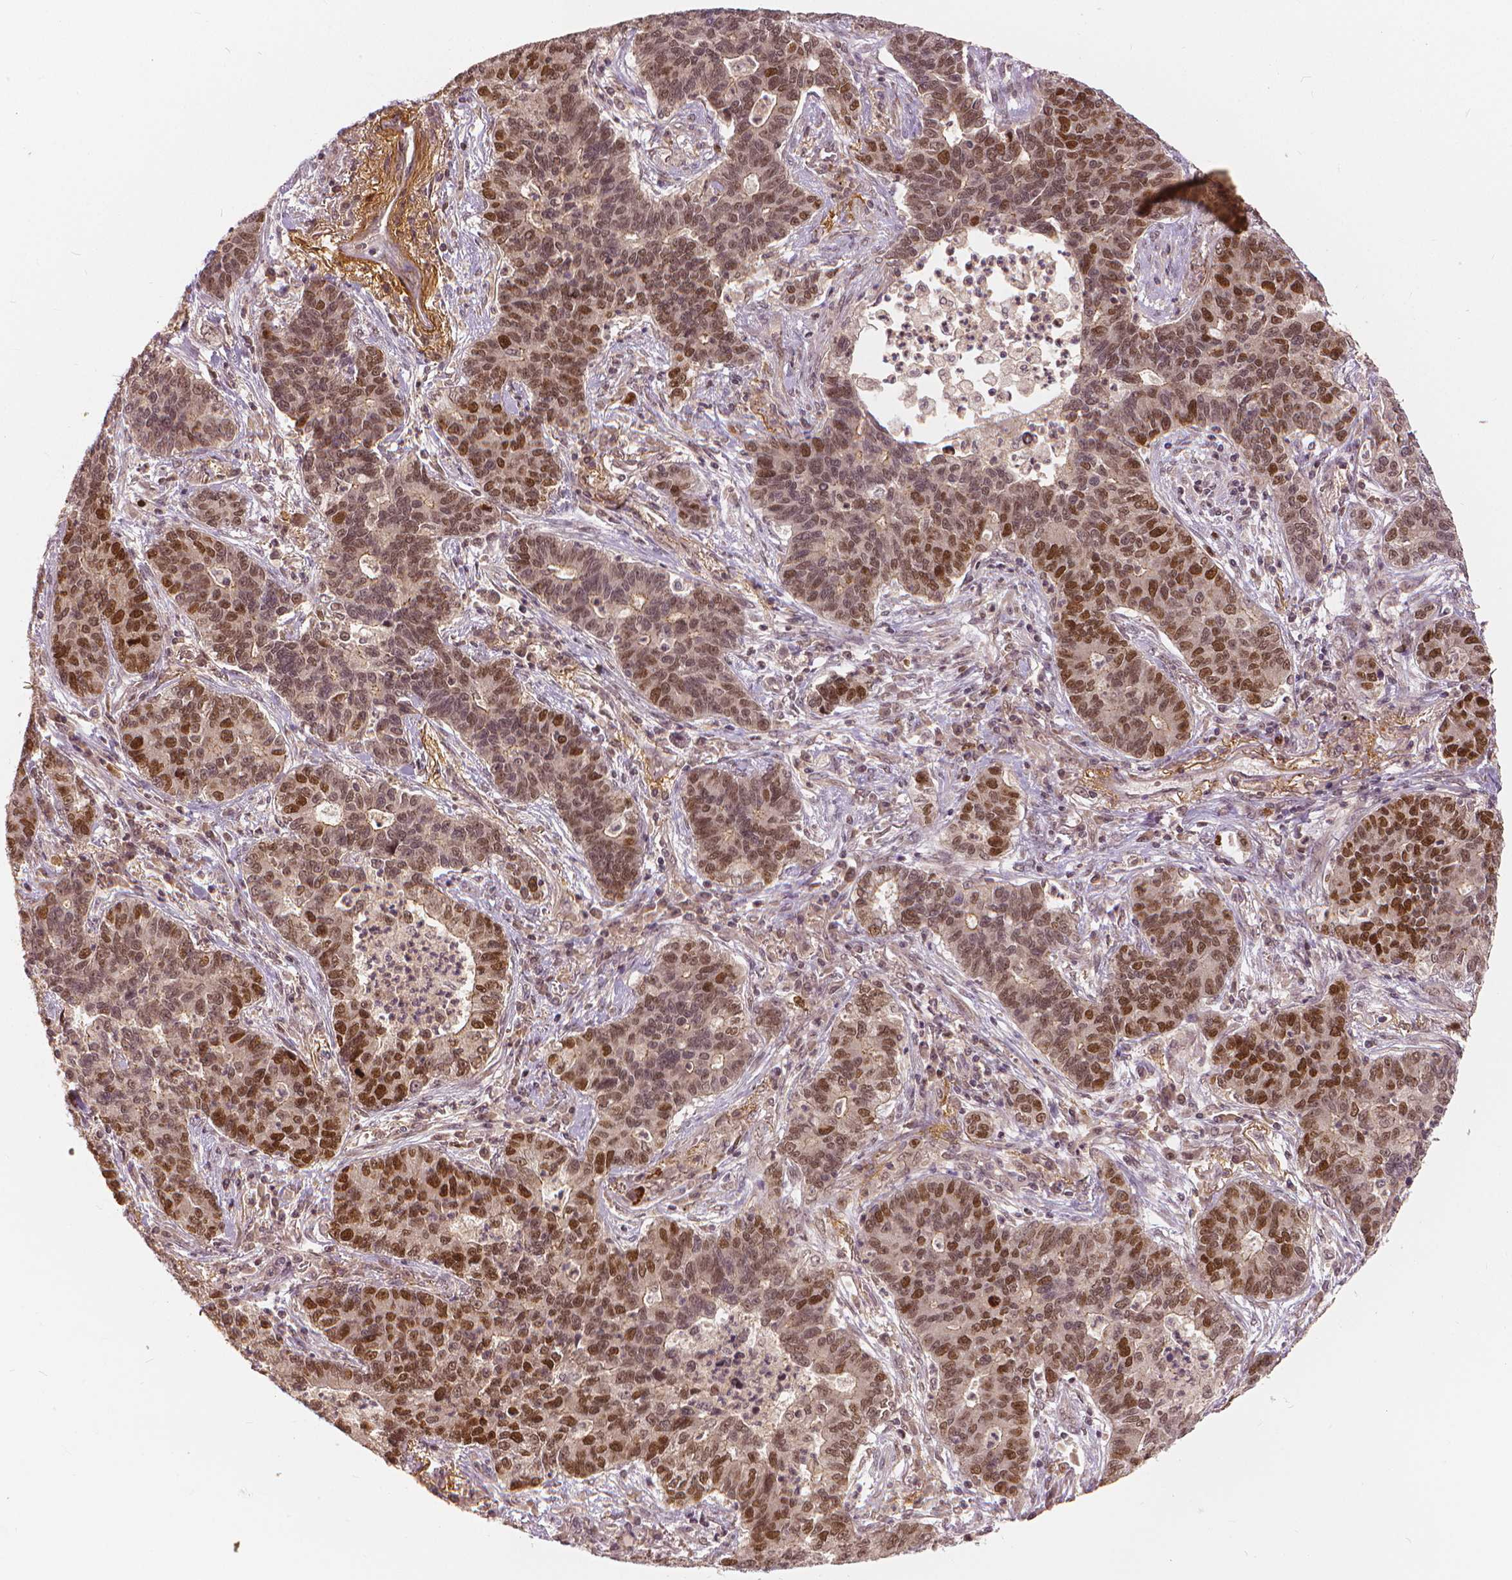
{"staining": {"intensity": "moderate", "quantity": "25%-75%", "location": "nuclear"}, "tissue": "lung cancer", "cell_type": "Tumor cells", "image_type": "cancer", "snomed": [{"axis": "morphology", "description": "Adenocarcinoma, NOS"}, {"axis": "topography", "description": "Lung"}], "caption": "Immunohistochemical staining of lung cancer reveals medium levels of moderate nuclear protein positivity in approximately 25%-75% of tumor cells.", "gene": "NSD2", "patient": {"sex": "female", "age": 57}}